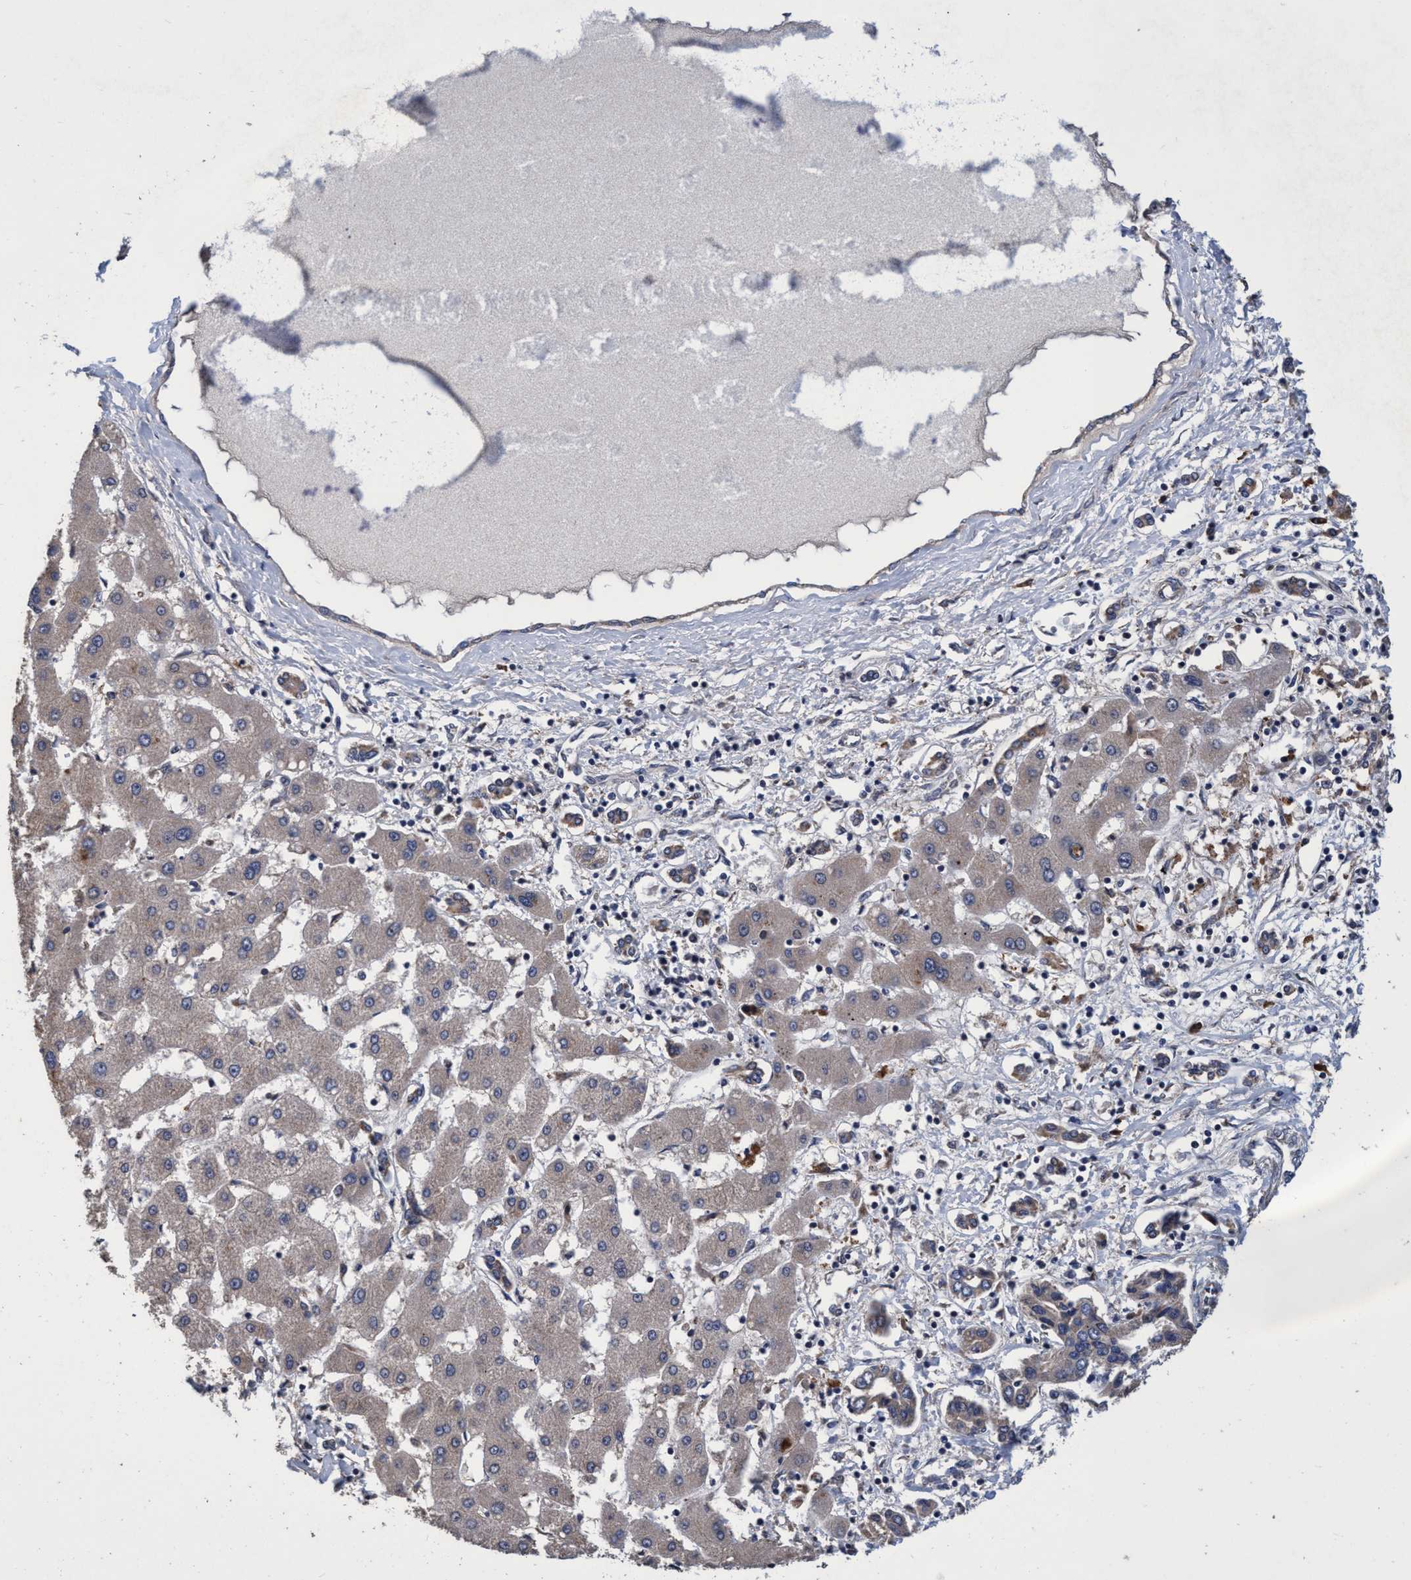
{"staining": {"intensity": "weak", "quantity": "25%-75%", "location": "cytoplasmic/membranous"}, "tissue": "liver cancer", "cell_type": "Tumor cells", "image_type": "cancer", "snomed": [{"axis": "morphology", "description": "Cholangiocarcinoma"}, {"axis": "topography", "description": "Liver"}], "caption": "Immunohistochemical staining of human cholangiocarcinoma (liver) demonstrates low levels of weak cytoplasmic/membranous staining in about 25%-75% of tumor cells. (Brightfield microscopy of DAB IHC at high magnification).", "gene": "CALCOCO2", "patient": {"sex": "male", "age": 59}}